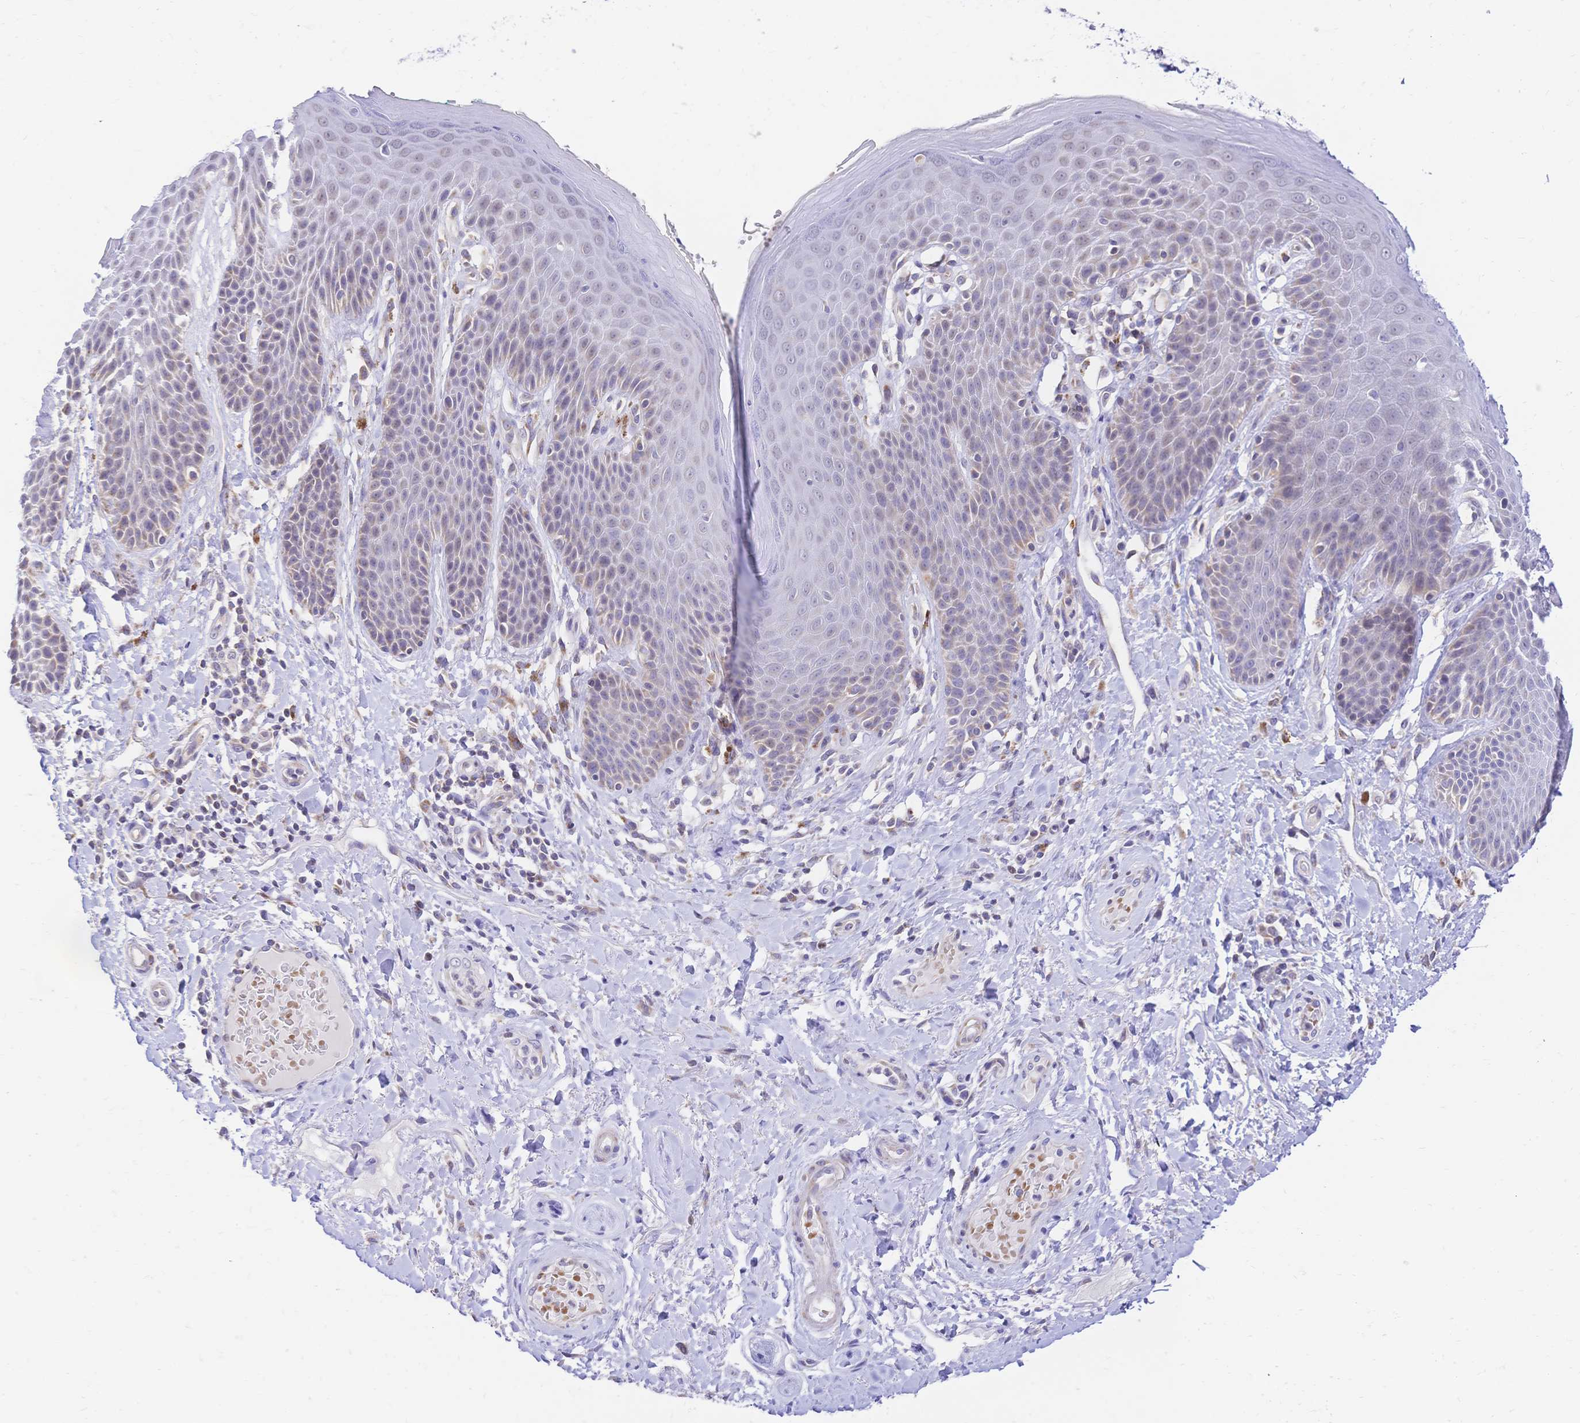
{"staining": {"intensity": "weak", "quantity": "<25%", "location": "cytoplasmic/membranous"}, "tissue": "skin", "cell_type": "Epidermal cells", "image_type": "normal", "snomed": [{"axis": "morphology", "description": "Normal tissue, NOS"}, {"axis": "topography", "description": "Anal"}, {"axis": "topography", "description": "Peripheral nerve tissue"}], "caption": "Histopathology image shows no significant protein staining in epidermal cells of benign skin. (Stains: DAB IHC with hematoxylin counter stain, Microscopy: brightfield microscopy at high magnification).", "gene": "CLEC18A", "patient": {"sex": "male", "age": 51}}